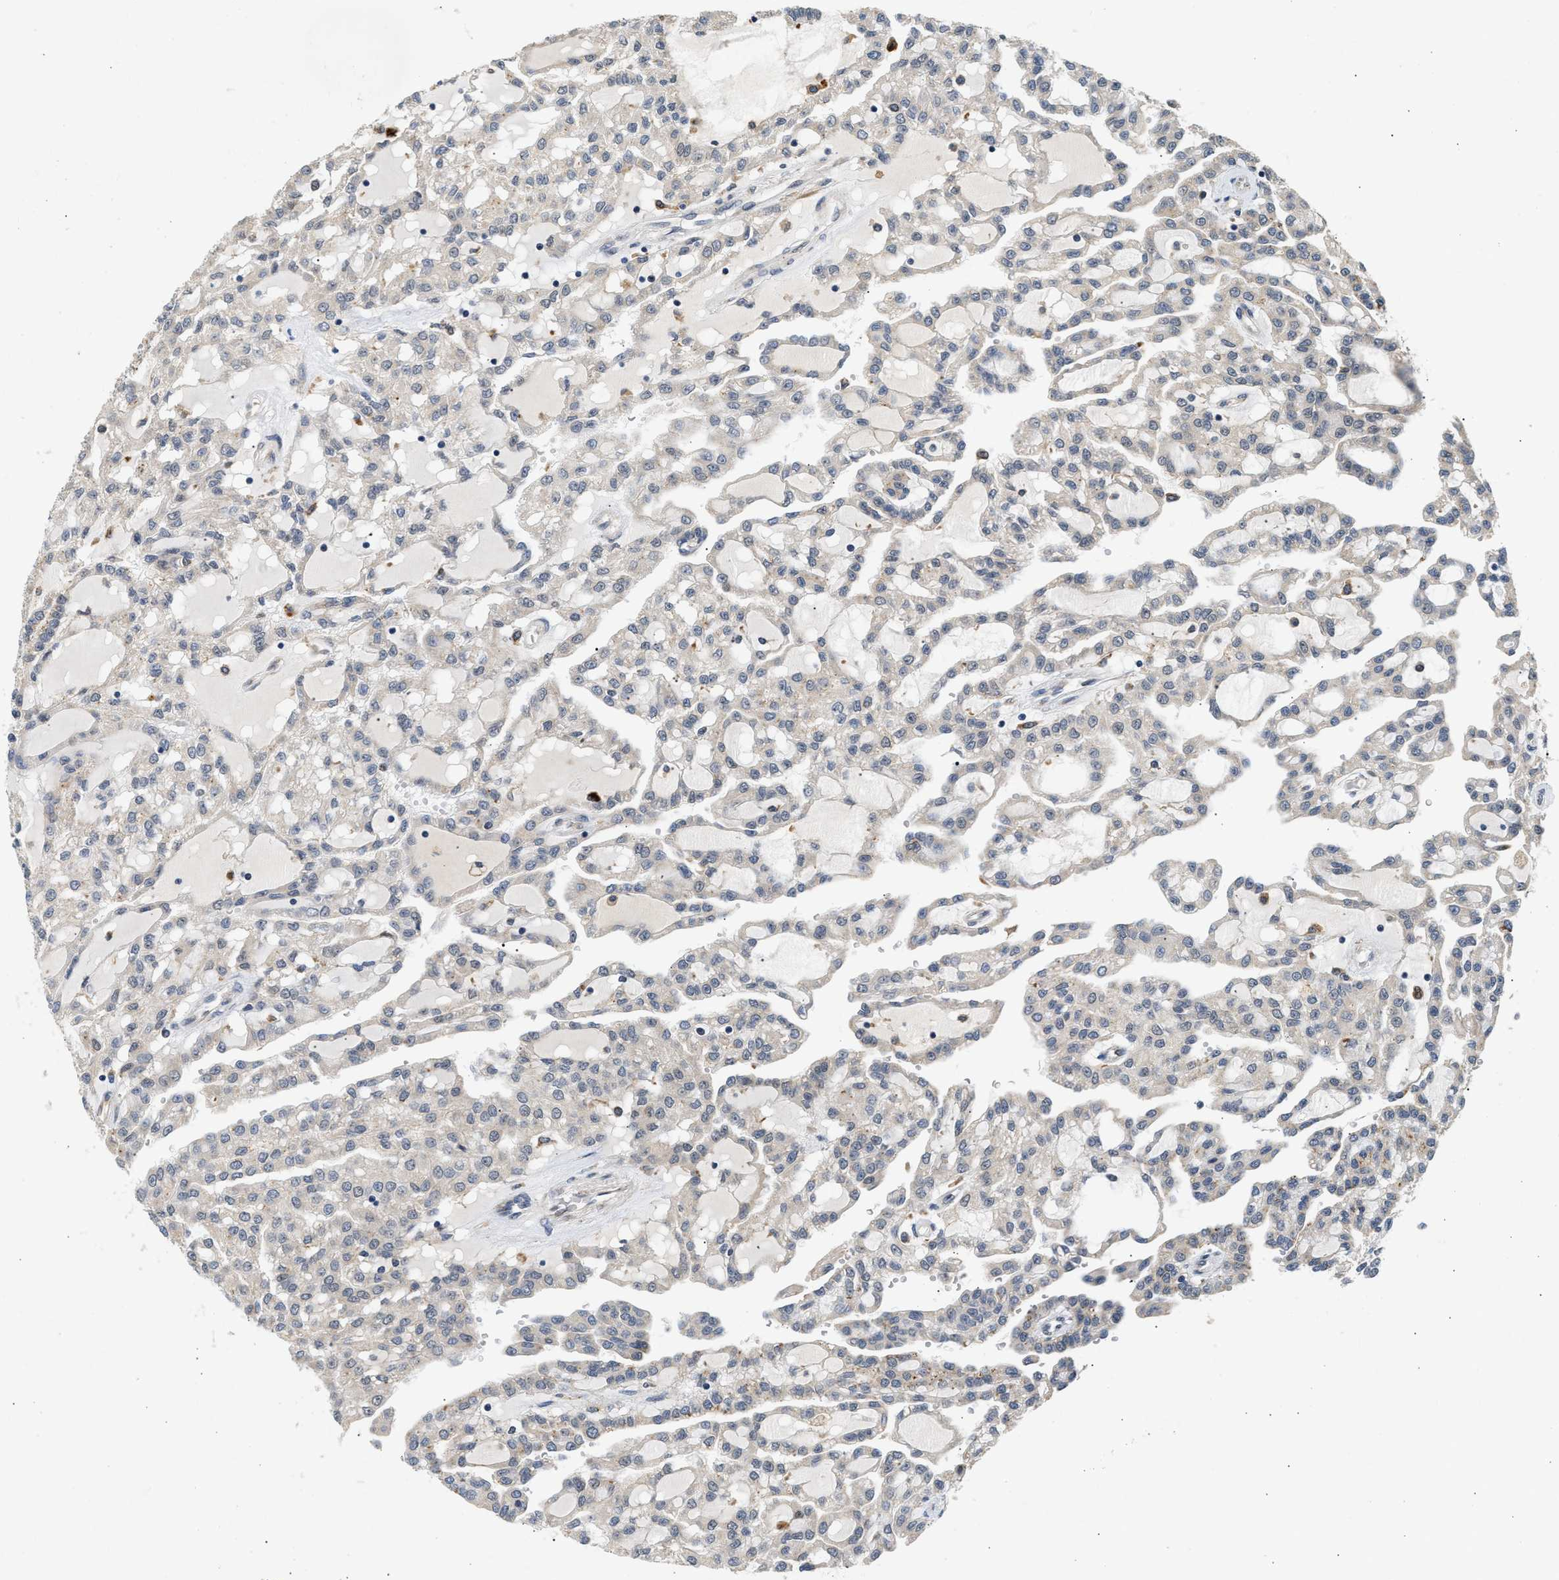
{"staining": {"intensity": "negative", "quantity": "none", "location": "none"}, "tissue": "renal cancer", "cell_type": "Tumor cells", "image_type": "cancer", "snomed": [{"axis": "morphology", "description": "Adenocarcinoma, NOS"}, {"axis": "topography", "description": "Kidney"}], "caption": "Renal adenocarcinoma was stained to show a protein in brown. There is no significant staining in tumor cells.", "gene": "PPM1L", "patient": {"sex": "male", "age": 63}}